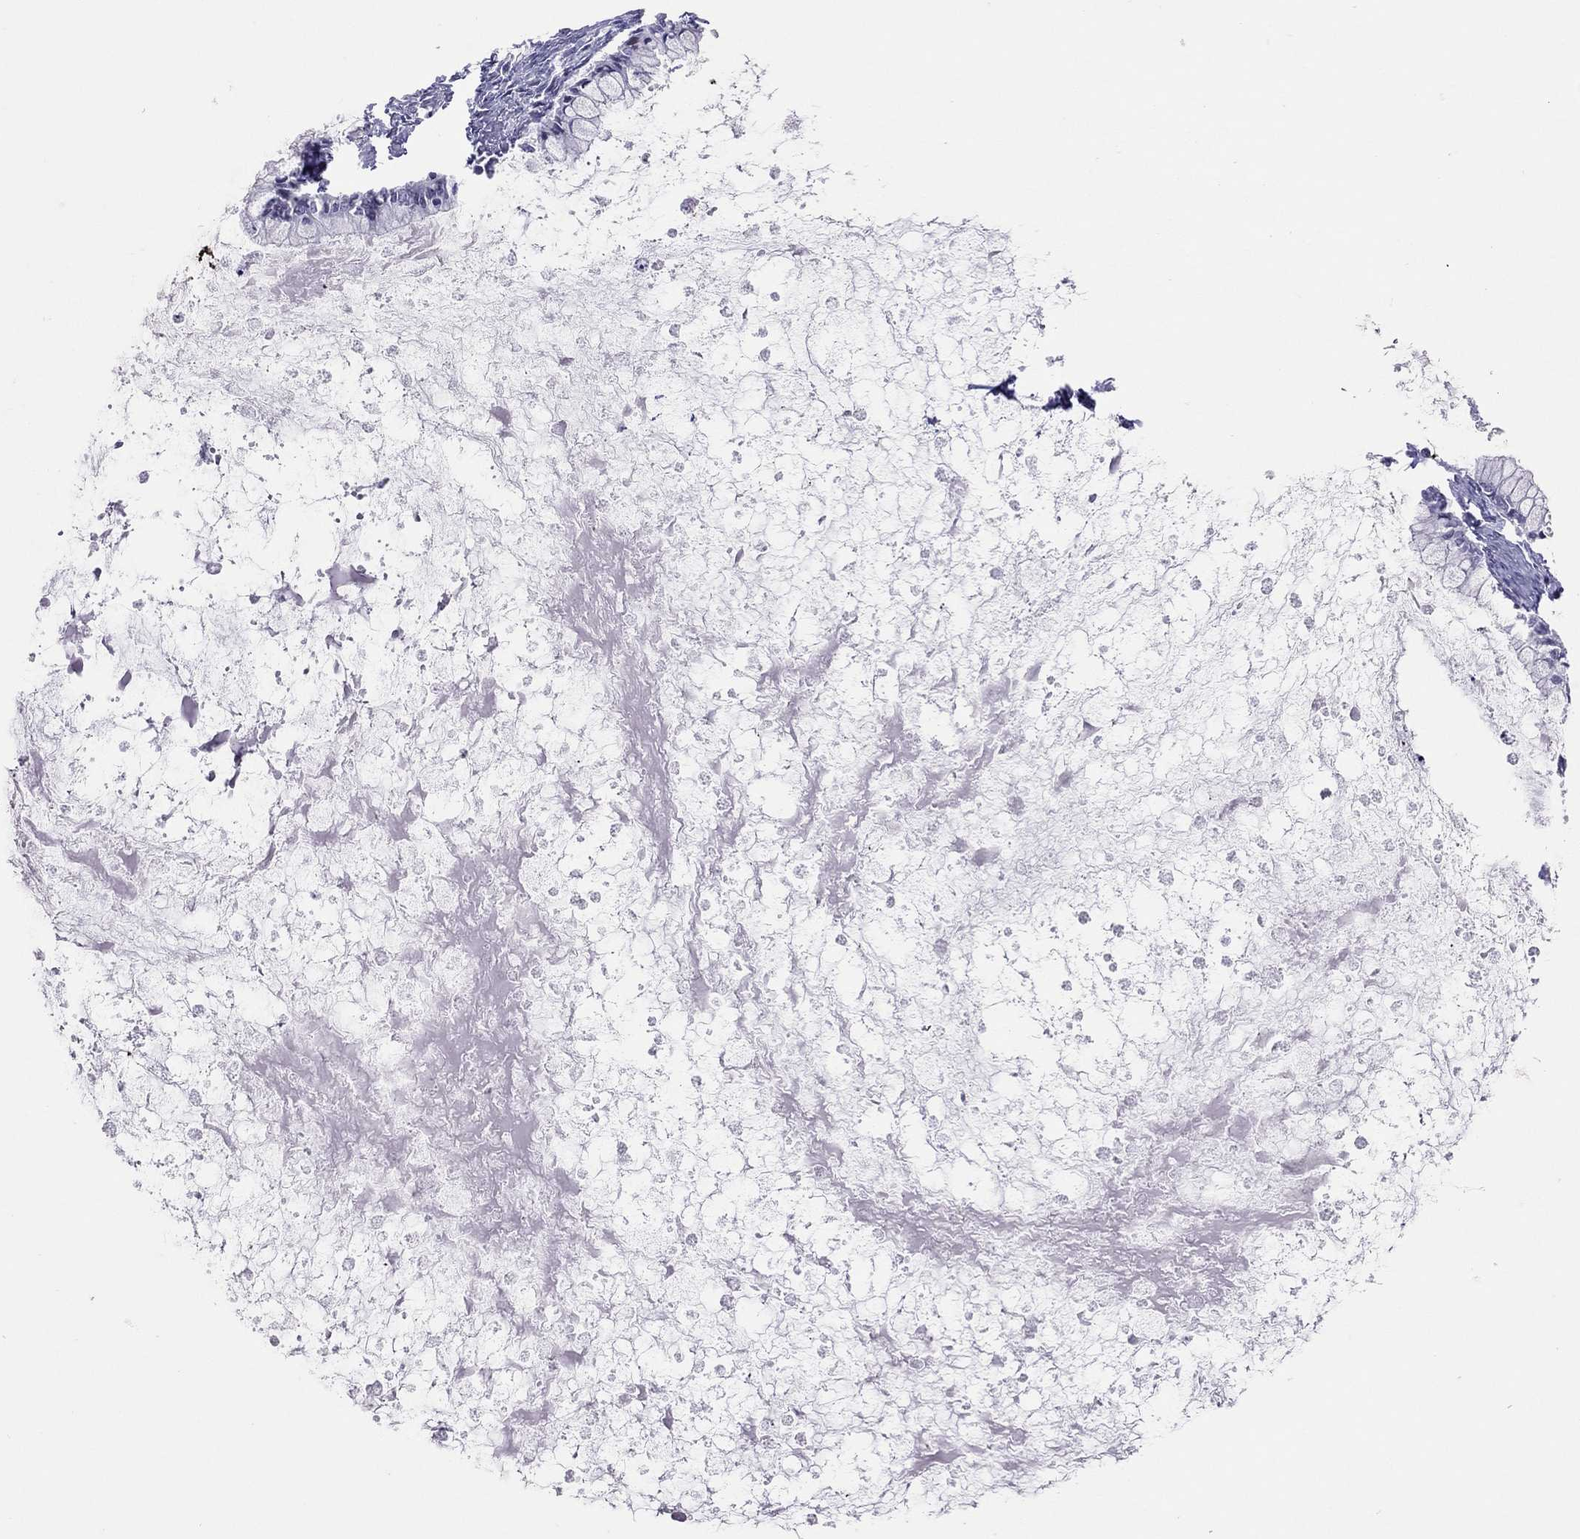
{"staining": {"intensity": "negative", "quantity": "none", "location": "none"}, "tissue": "ovarian cancer", "cell_type": "Tumor cells", "image_type": "cancer", "snomed": [{"axis": "morphology", "description": "Cystadenocarcinoma, mucinous, NOS"}, {"axis": "topography", "description": "Ovary"}], "caption": "IHC micrograph of human ovarian mucinous cystadenocarcinoma stained for a protein (brown), which exhibits no expression in tumor cells. (DAB immunohistochemistry with hematoxylin counter stain).", "gene": "JHY", "patient": {"sex": "female", "age": 67}}